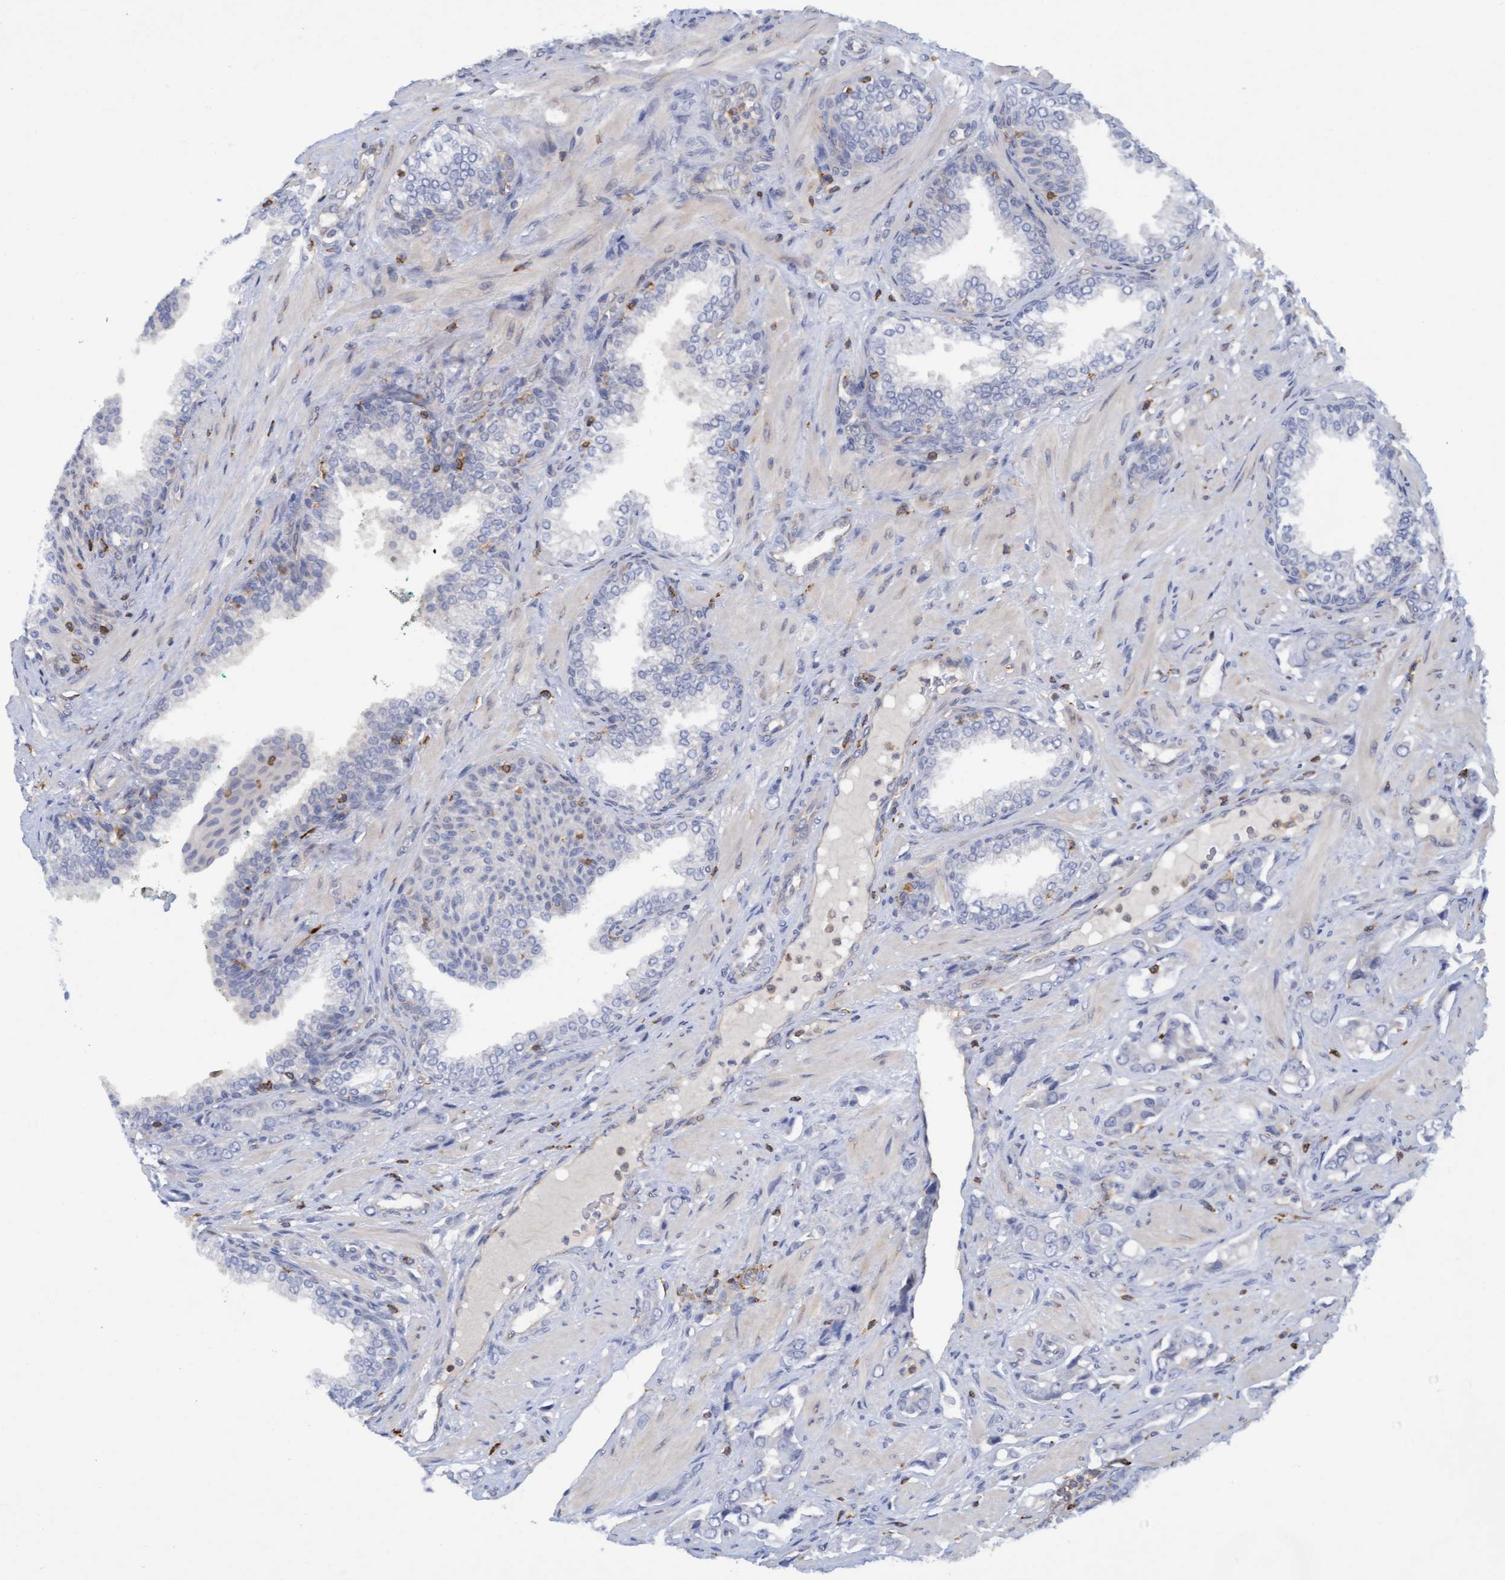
{"staining": {"intensity": "negative", "quantity": "none", "location": "none"}, "tissue": "prostate cancer", "cell_type": "Tumor cells", "image_type": "cancer", "snomed": [{"axis": "morphology", "description": "Adenocarcinoma, High grade"}, {"axis": "topography", "description": "Prostate"}], "caption": "High power microscopy image of an IHC micrograph of prostate cancer (high-grade adenocarcinoma), revealing no significant expression in tumor cells. The staining was performed using DAB to visualize the protein expression in brown, while the nuclei were stained in blue with hematoxylin (Magnification: 20x).", "gene": "FNBP1", "patient": {"sex": "male", "age": 52}}